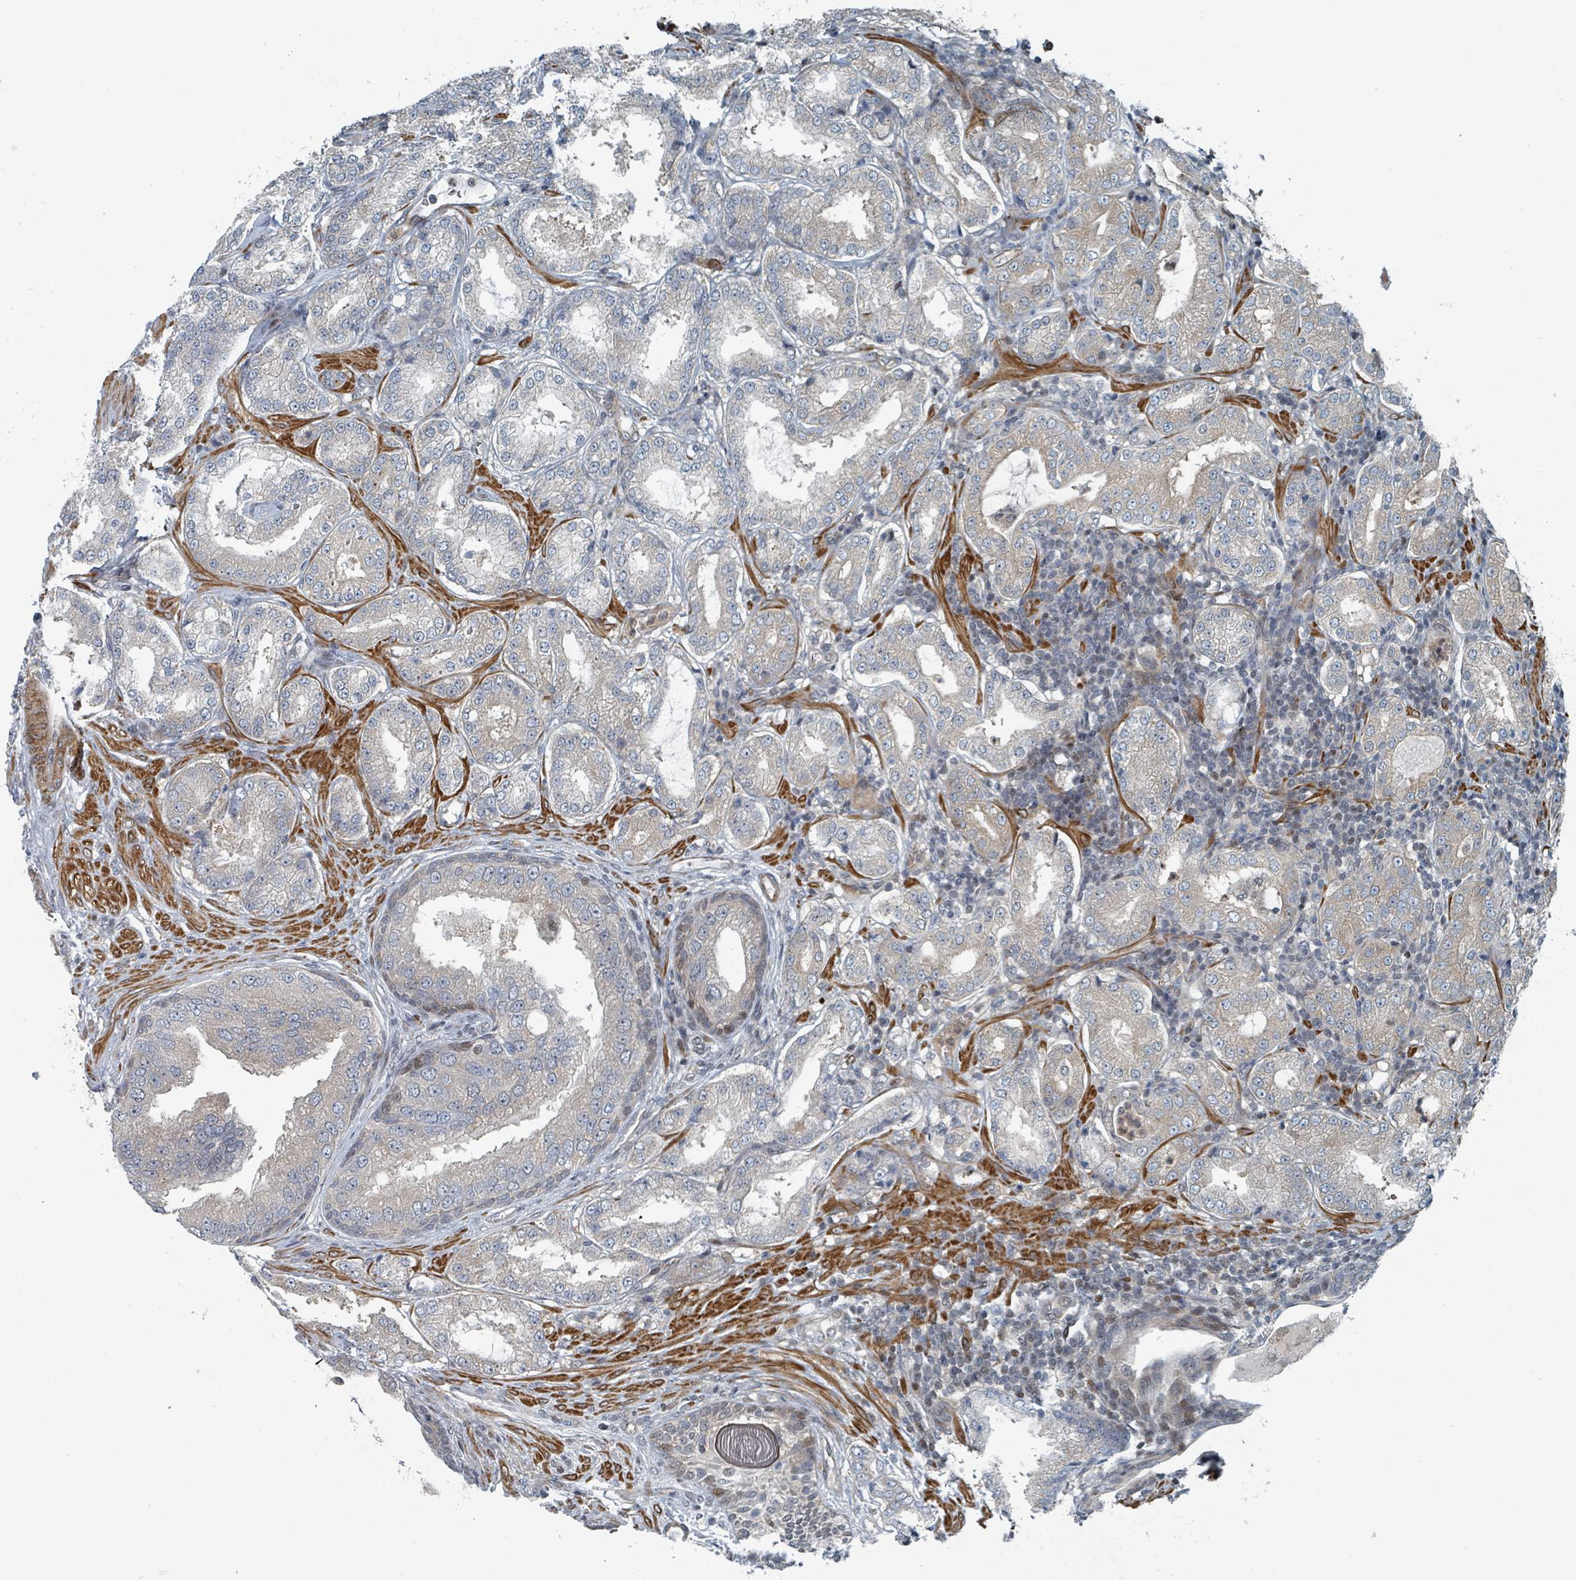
{"staining": {"intensity": "negative", "quantity": "none", "location": "none"}, "tissue": "prostate cancer", "cell_type": "Tumor cells", "image_type": "cancer", "snomed": [{"axis": "morphology", "description": "Adenocarcinoma, Low grade"}, {"axis": "topography", "description": "Prostate"}], "caption": "An immunohistochemistry (IHC) micrograph of adenocarcinoma (low-grade) (prostate) is shown. There is no staining in tumor cells of adenocarcinoma (low-grade) (prostate).", "gene": "RHPN2", "patient": {"sex": "male", "age": 59}}